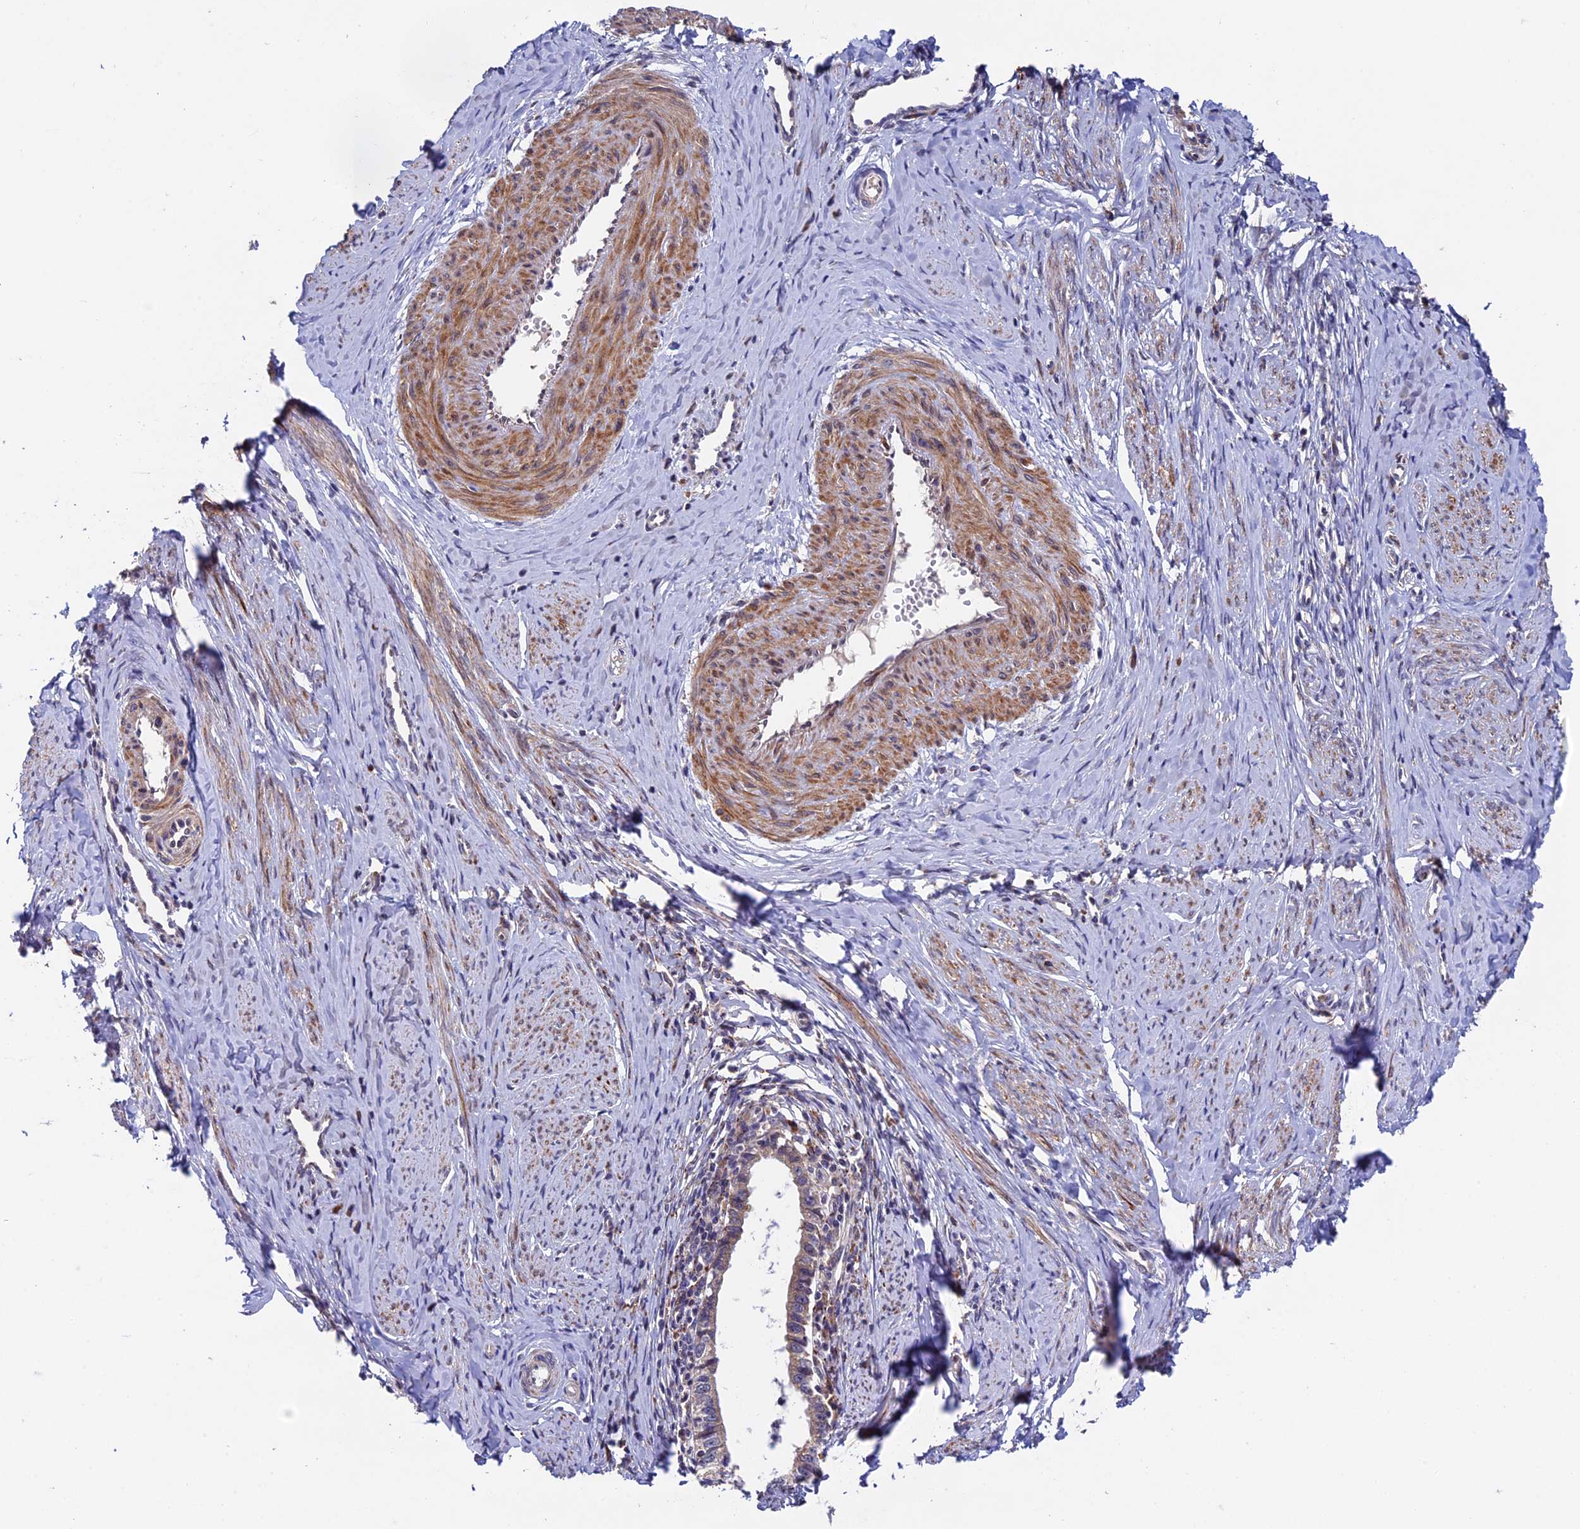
{"staining": {"intensity": "moderate", "quantity": ">75%", "location": "cytoplasmic/membranous"}, "tissue": "cervical cancer", "cell_type": "Tumor cells", "image_type": "cancer", "snomed": [{"axis": "morphology", "description": "Adenocarcinoma, NOS"}, {"axis": "topography", "description": "Cervix"}], "caption": "The micrograph shows staining of cervical cancer, revealing moderate cytoplasmic/membranous protein staining (brown color) within tumor cells. (brown staining indicates protein expression, while blue staining denotes nuclei).", "gene": "RNF17", "patient": {"sex": "female", "age": 36}}